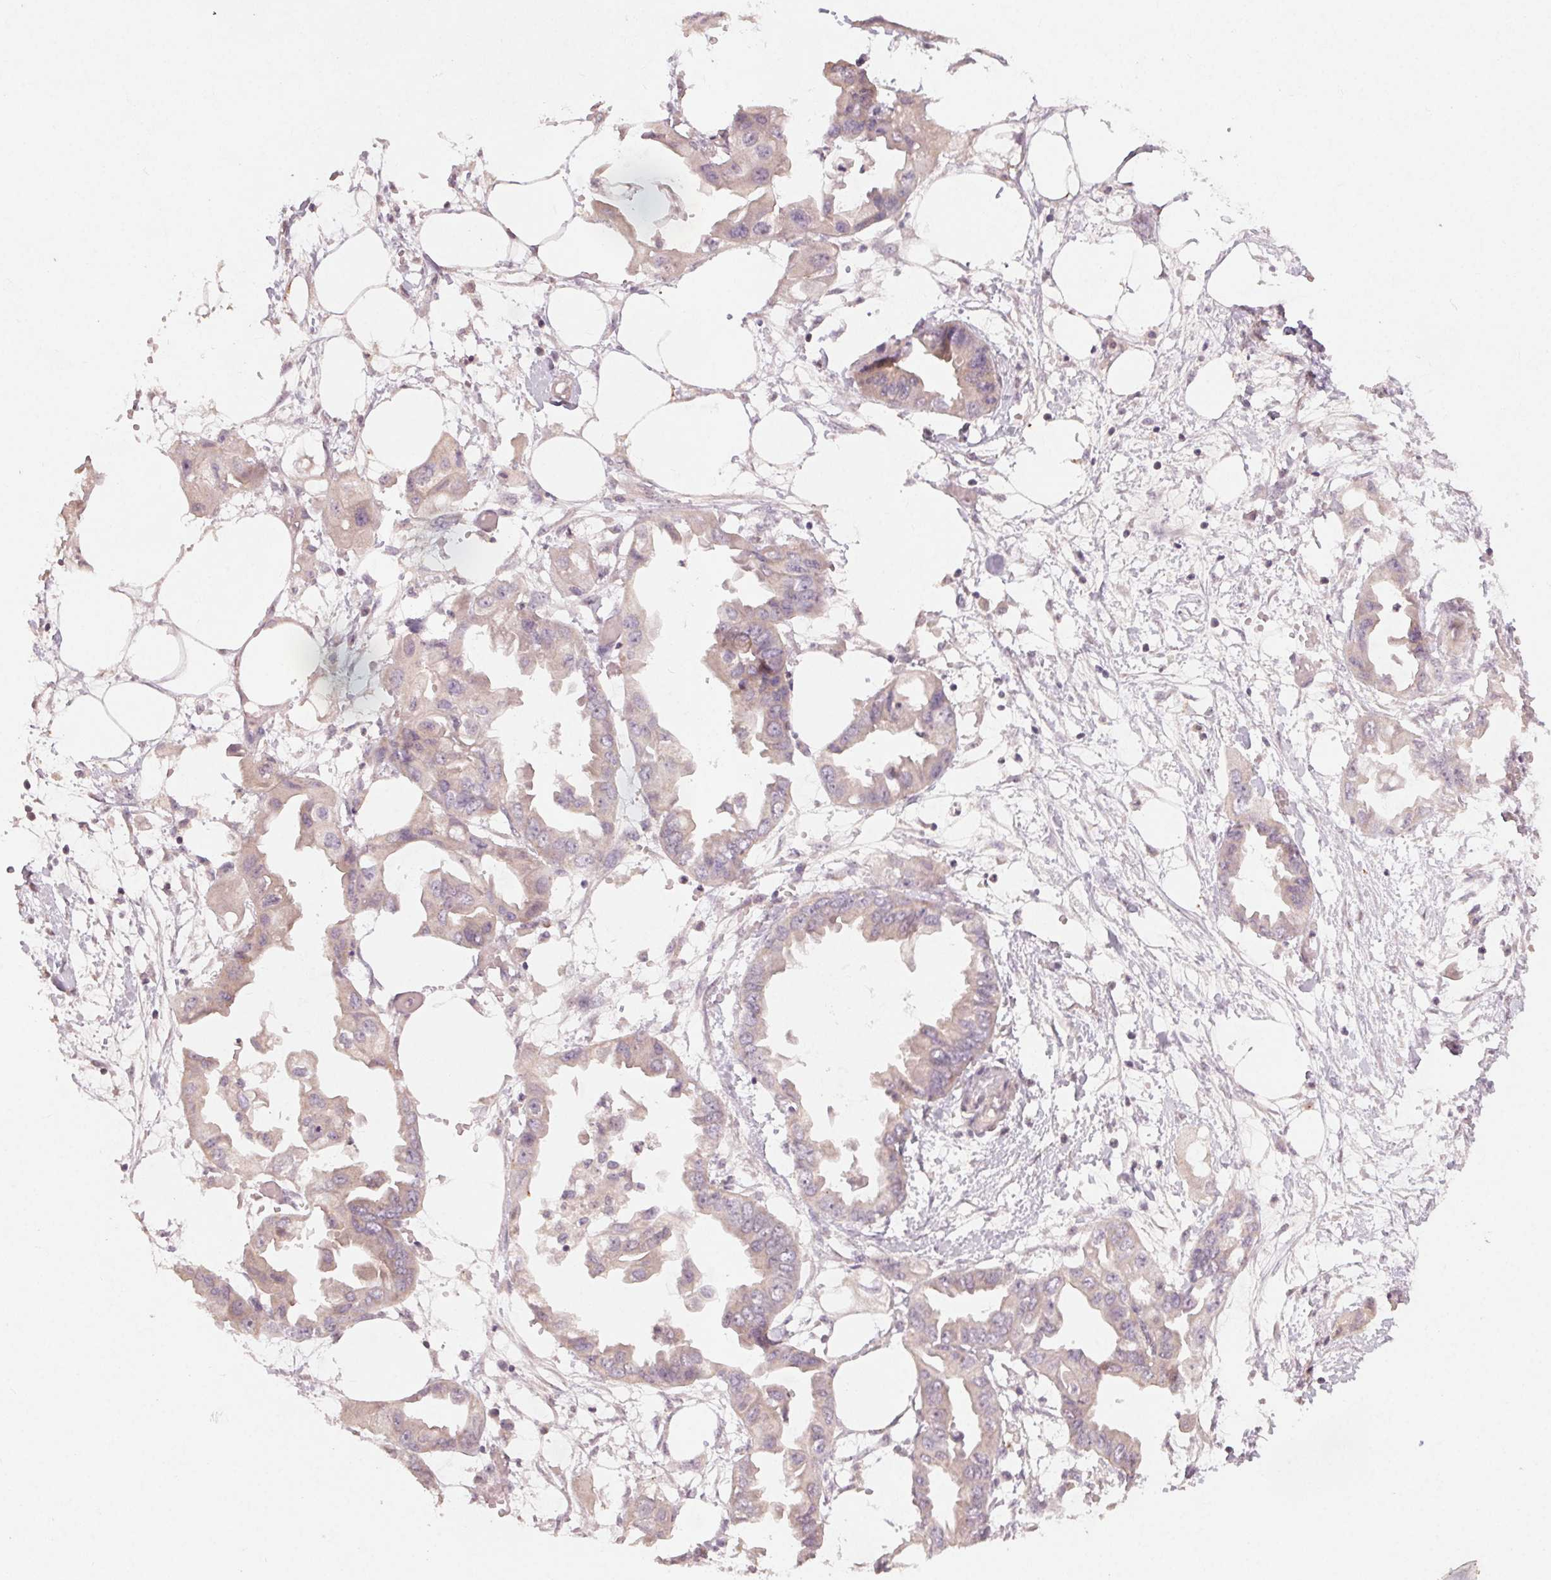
{"staining": {"intensity": "weak", "quantity": "<25%", "location": "cytoplasmic/membranous"}, "tissue": "endometrial cancer", "cell_type": "Tumor cells", "image_type": "cancer", "snomed": [{"axis": "morphology", "description": "Adenocarcinoma, NOS"}, {"axis": "morphology", "description": "Adenocarcinoma, metastatic, NOS"}, {"axis": "topography", "description": "Adipose tissue"}, {"axis": "topography", "description": "Endometrium"}], "caption": "Tumor cells show no significant protein positivity in endometrial metastatic adenocarcinoma.", "gene": "KLRC3", "patient": {"sex": "female", "age": 67}}